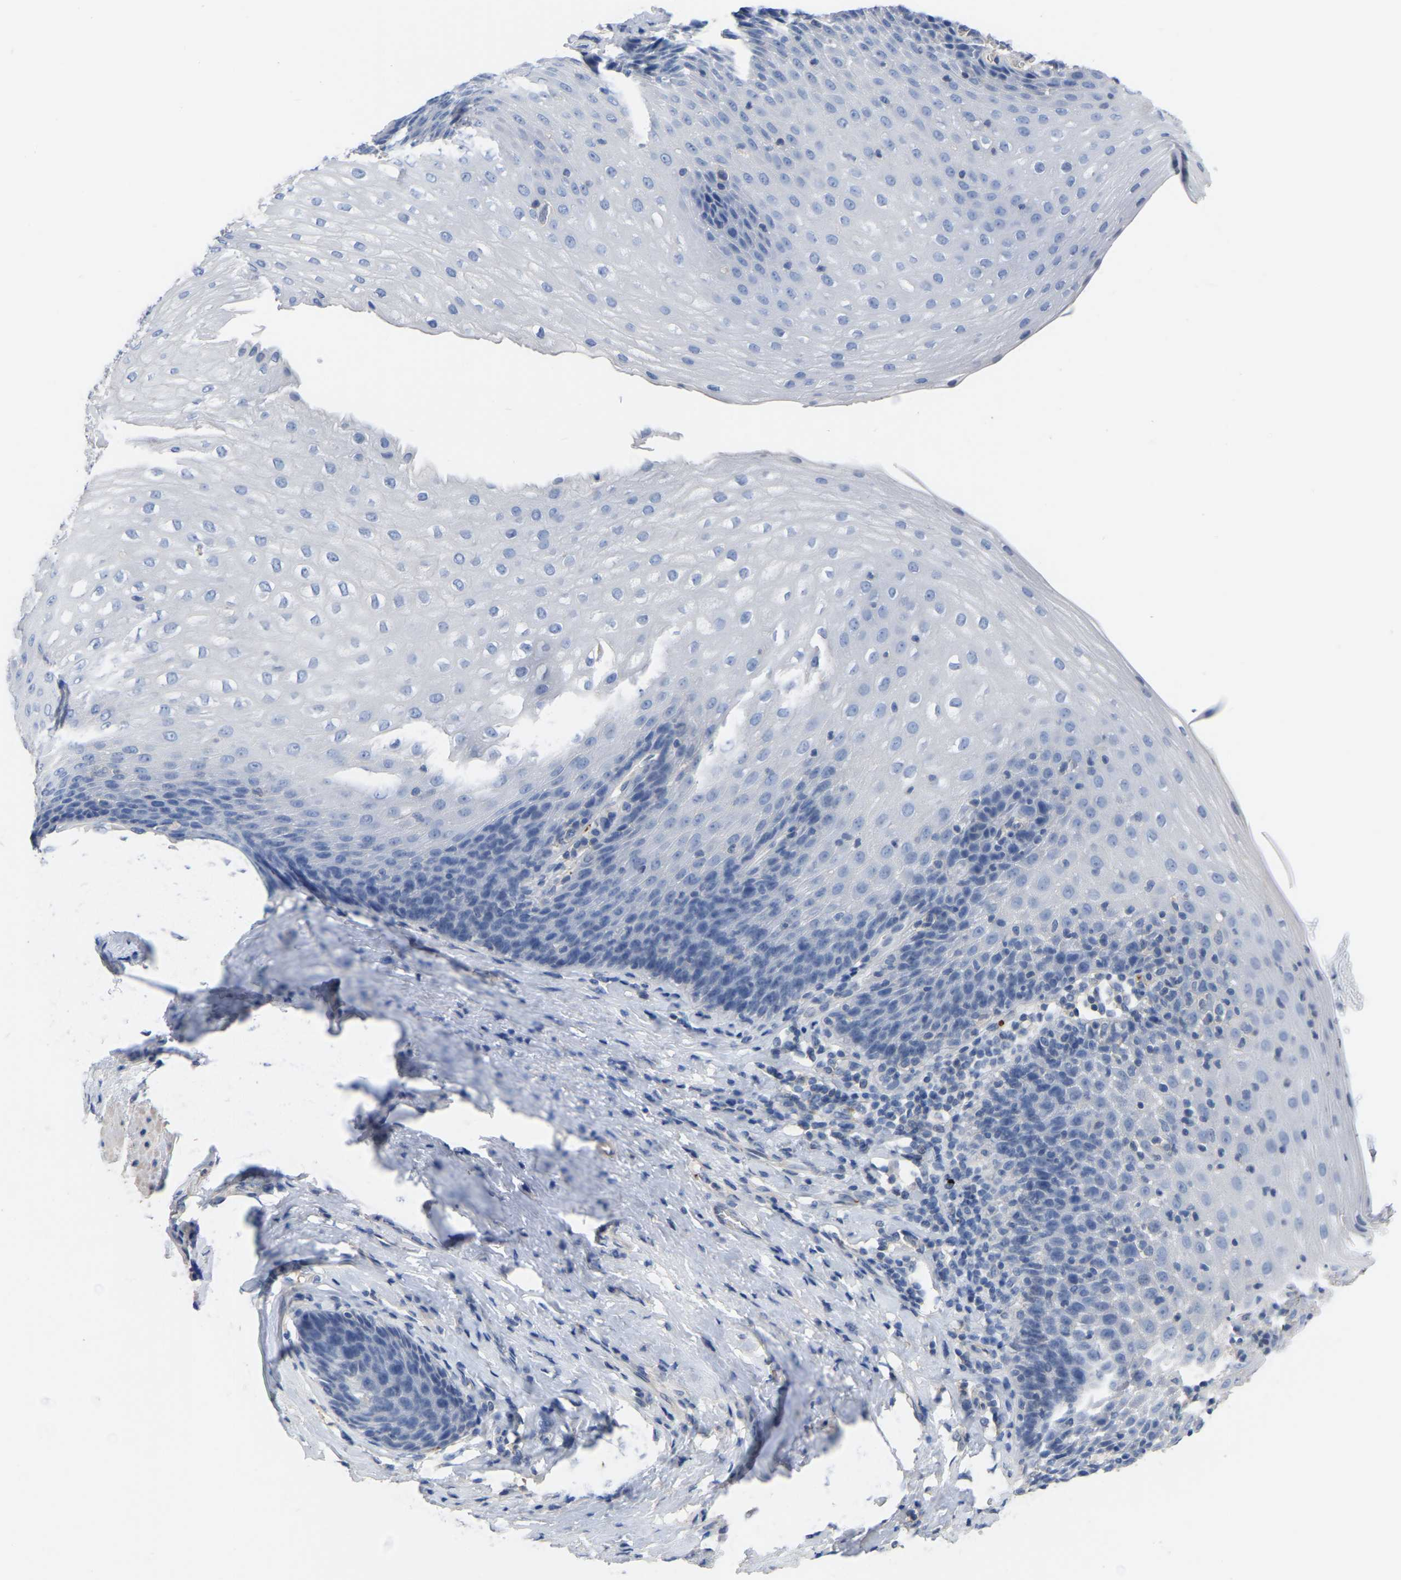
{"staining": {"intensity": "negative", "quantity": "none", "location": "none"}, "tissue": "esophagus", "cell_type": "Squamous epithelial cells", "image_type": "normal", "snomed": [{"axis": "morphology", "description": "Normal tissue, NOS"}, {"axis": "topography", "description": "Esophagus"}], "caption": "Immunohistochemistry photomicrograph of unremarkable esophagus stained for a protein (brown), which shows no staining in squamous epithelial cells. (Immunohistochemistry, brightfield microscopy, high magnification).", "gene": "ZNF449", "patient": {"sex": "female", "age": 61}}